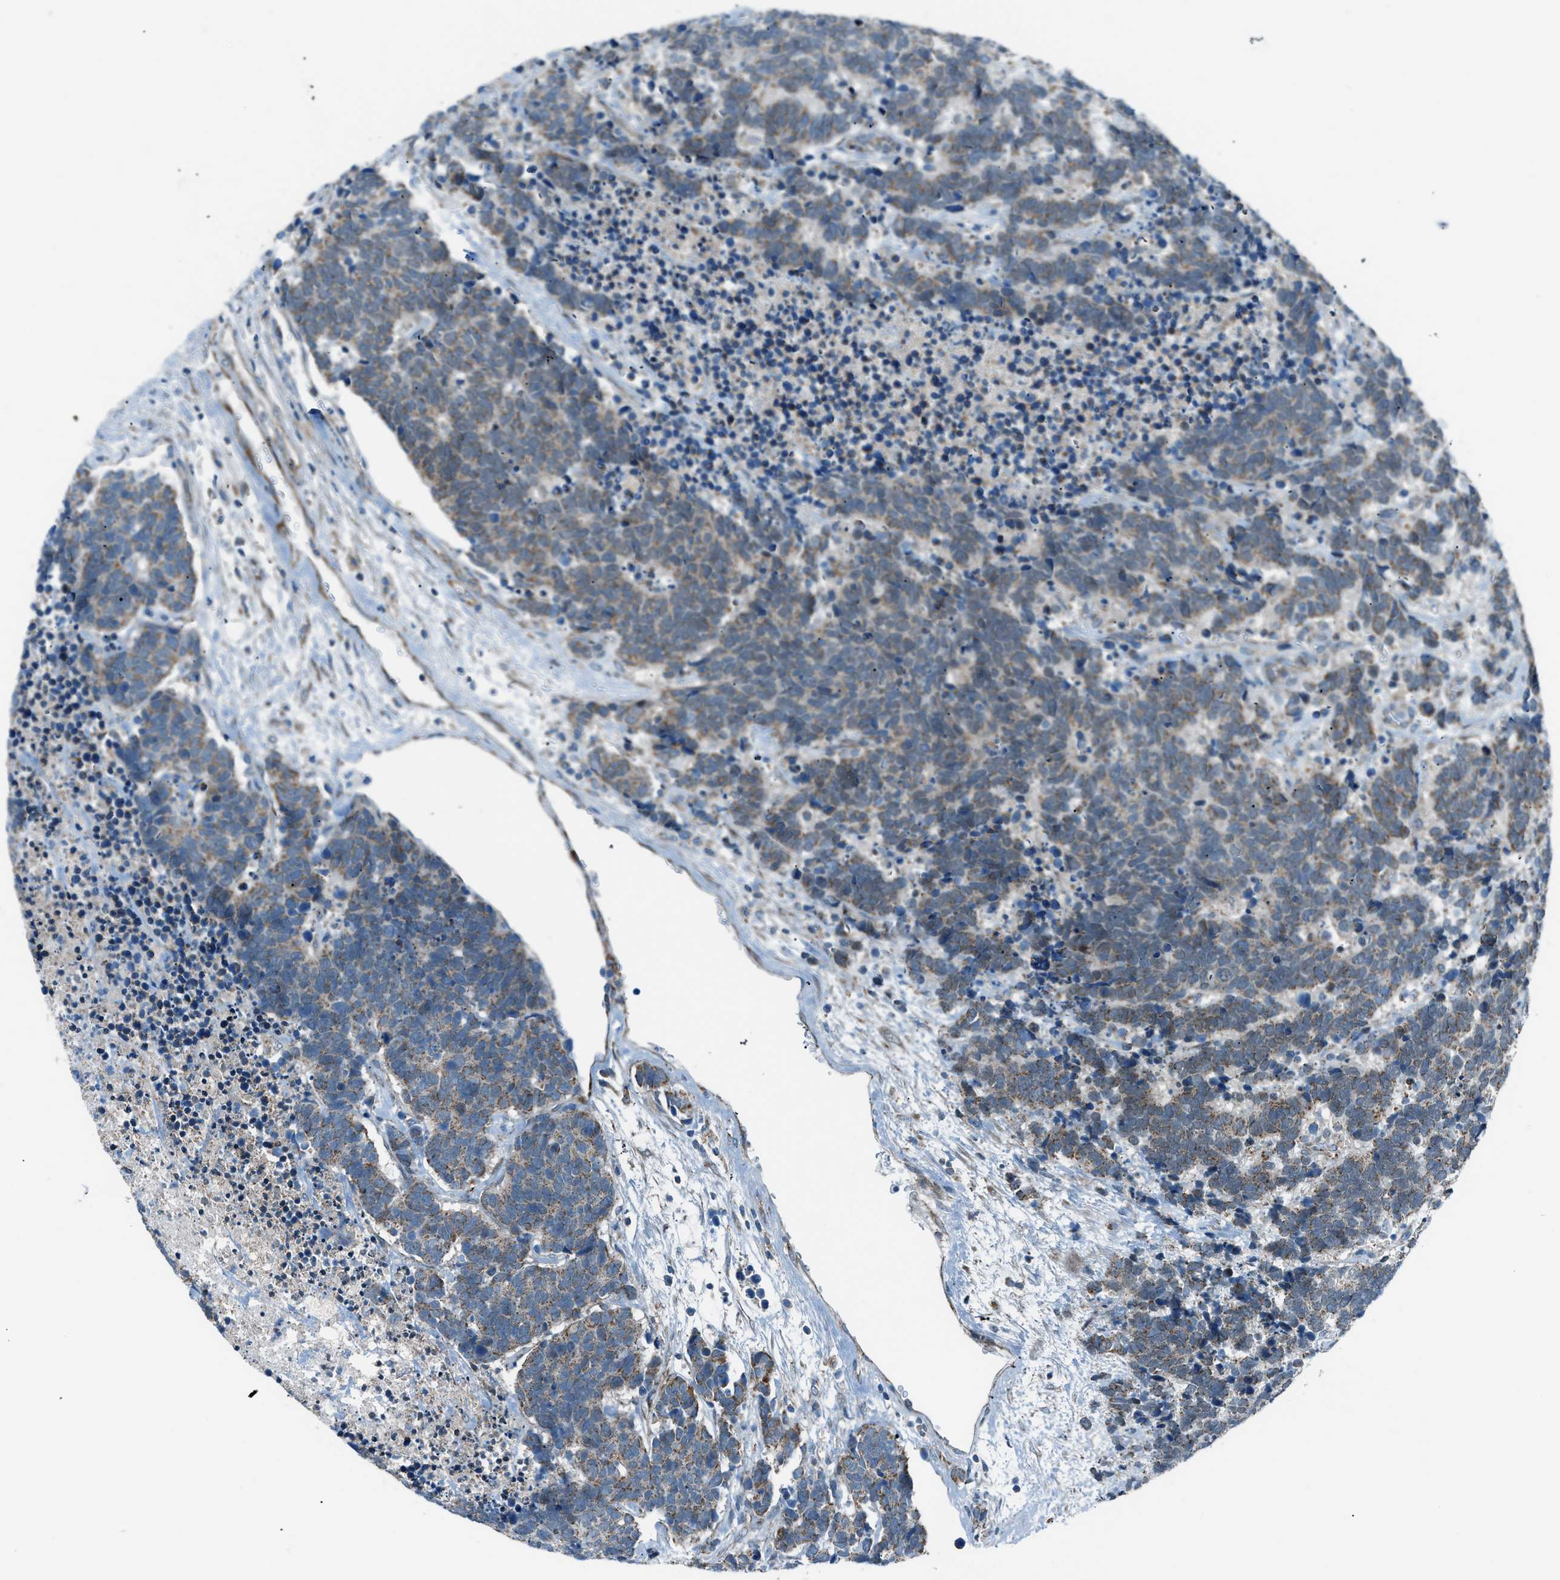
{"staining": {"intensity": "weak", "quantity": "25%-75%", "location": "cytoplasmic/membranous"}, "tissue": "carcinoid", "cell_type": "Tumor cells", "image_type": "cancer", "snomed": [{"axis": "morphology", "description": "Carcinoma, NOS"}, {"axis": "morphology", "description": "Carcinoid, malignant, NOS"}, {"axis": "topography", "description": "Urinary bladder"}], "caption": "Immunohistochemistry (IHC) photomicrograph of carcinoid stained for a protein (brown), which displays low levels of weak cytoplasmic/membranous expression in approximately 25%-75% of tumor cells.", "gene": "PIGG", "patient": {"sex": "male", "age": 57}}